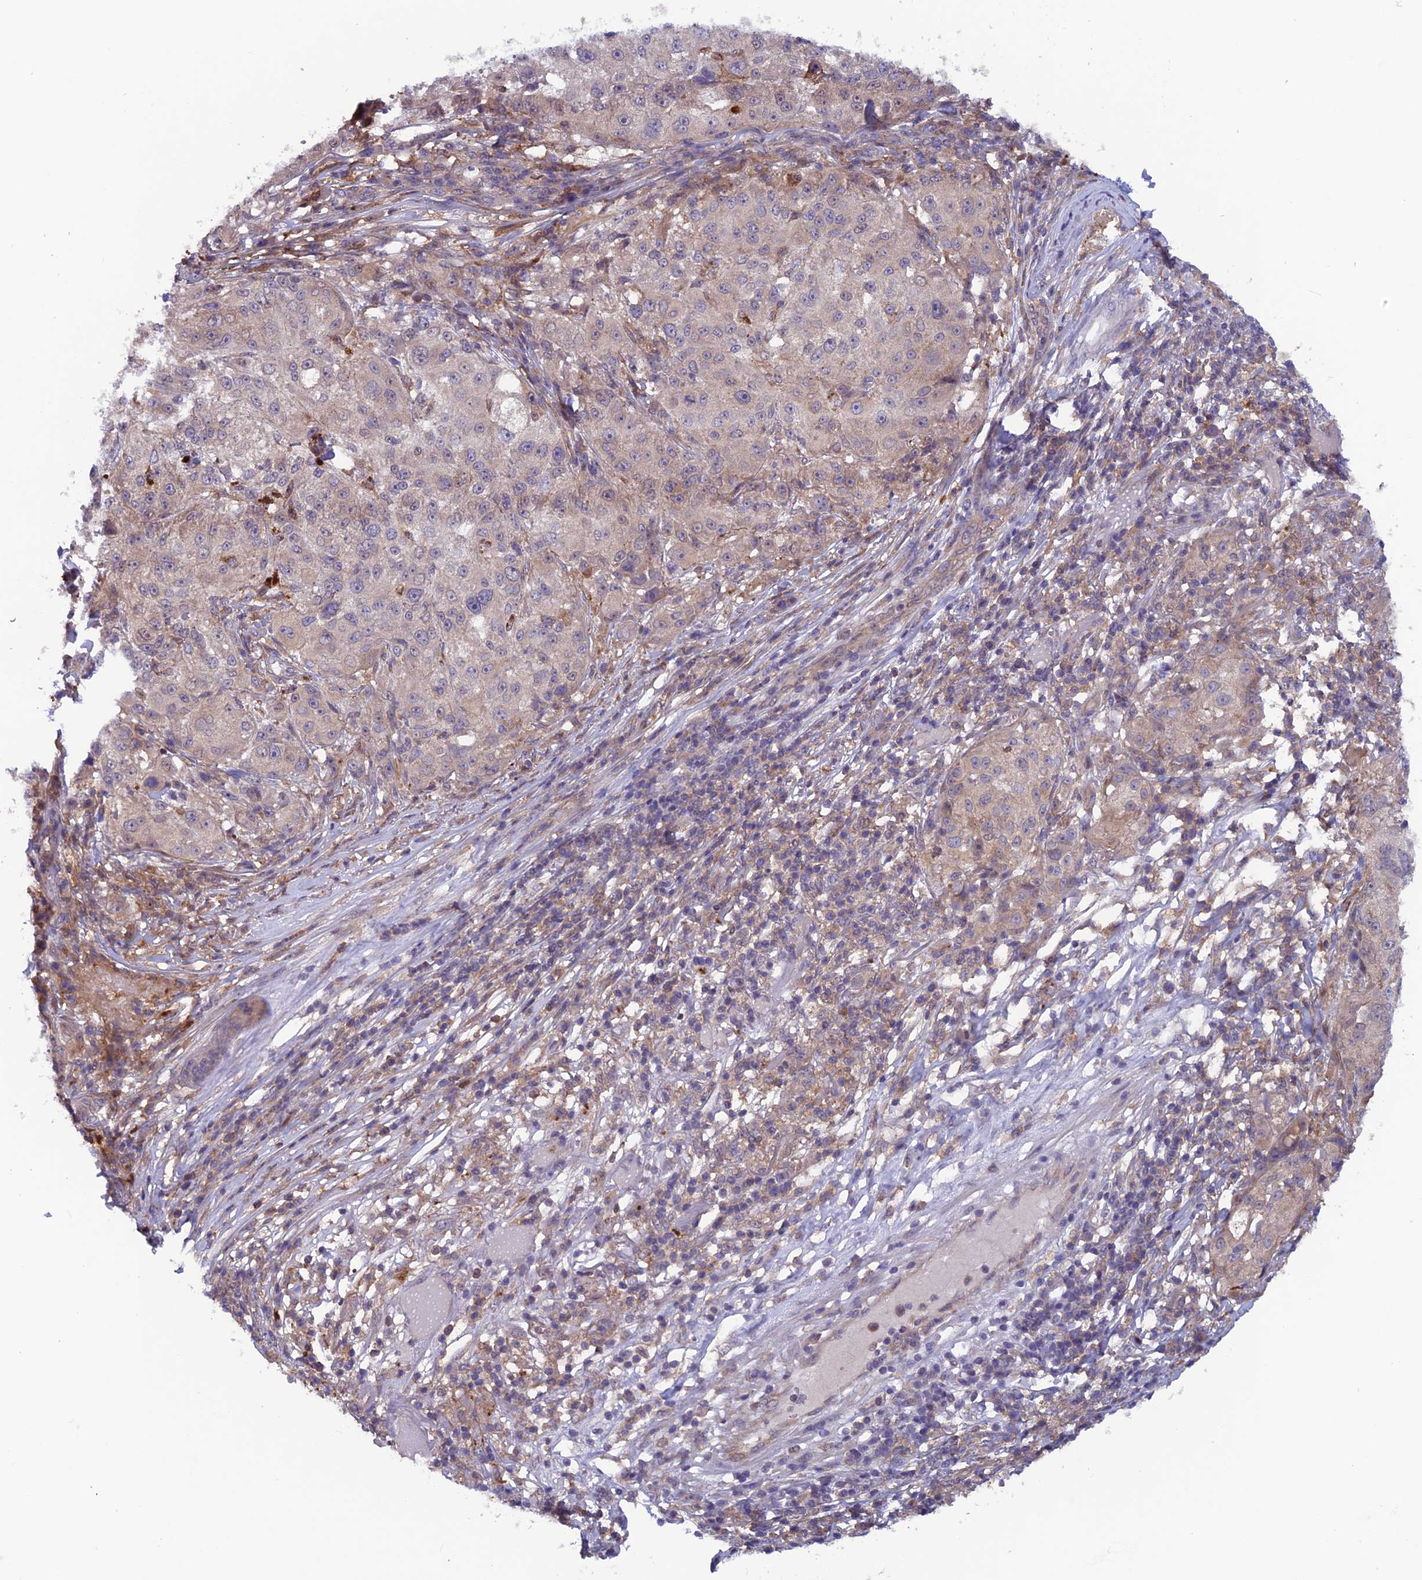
{"staining": {"intensity": "weak", "quantity": "<25%", "location": "cytoplasmic/membranous"}, "tissue": "melanoma", "cell_type": "Tumor cells", "image_type": "cancer", "snomed": [{"axis": "morphology", "description": "Necrosis, NOS"}, {"axis": "morphology", "description": "Malignant melanoma, NOS"}, {"axis": "topography", "description": "Skin"}], "caption": "Image shows no protein expression in tumor cells of melanoma tissue.", "gene": "MAST2", "patient": {"sex": "female", "age": 87}}